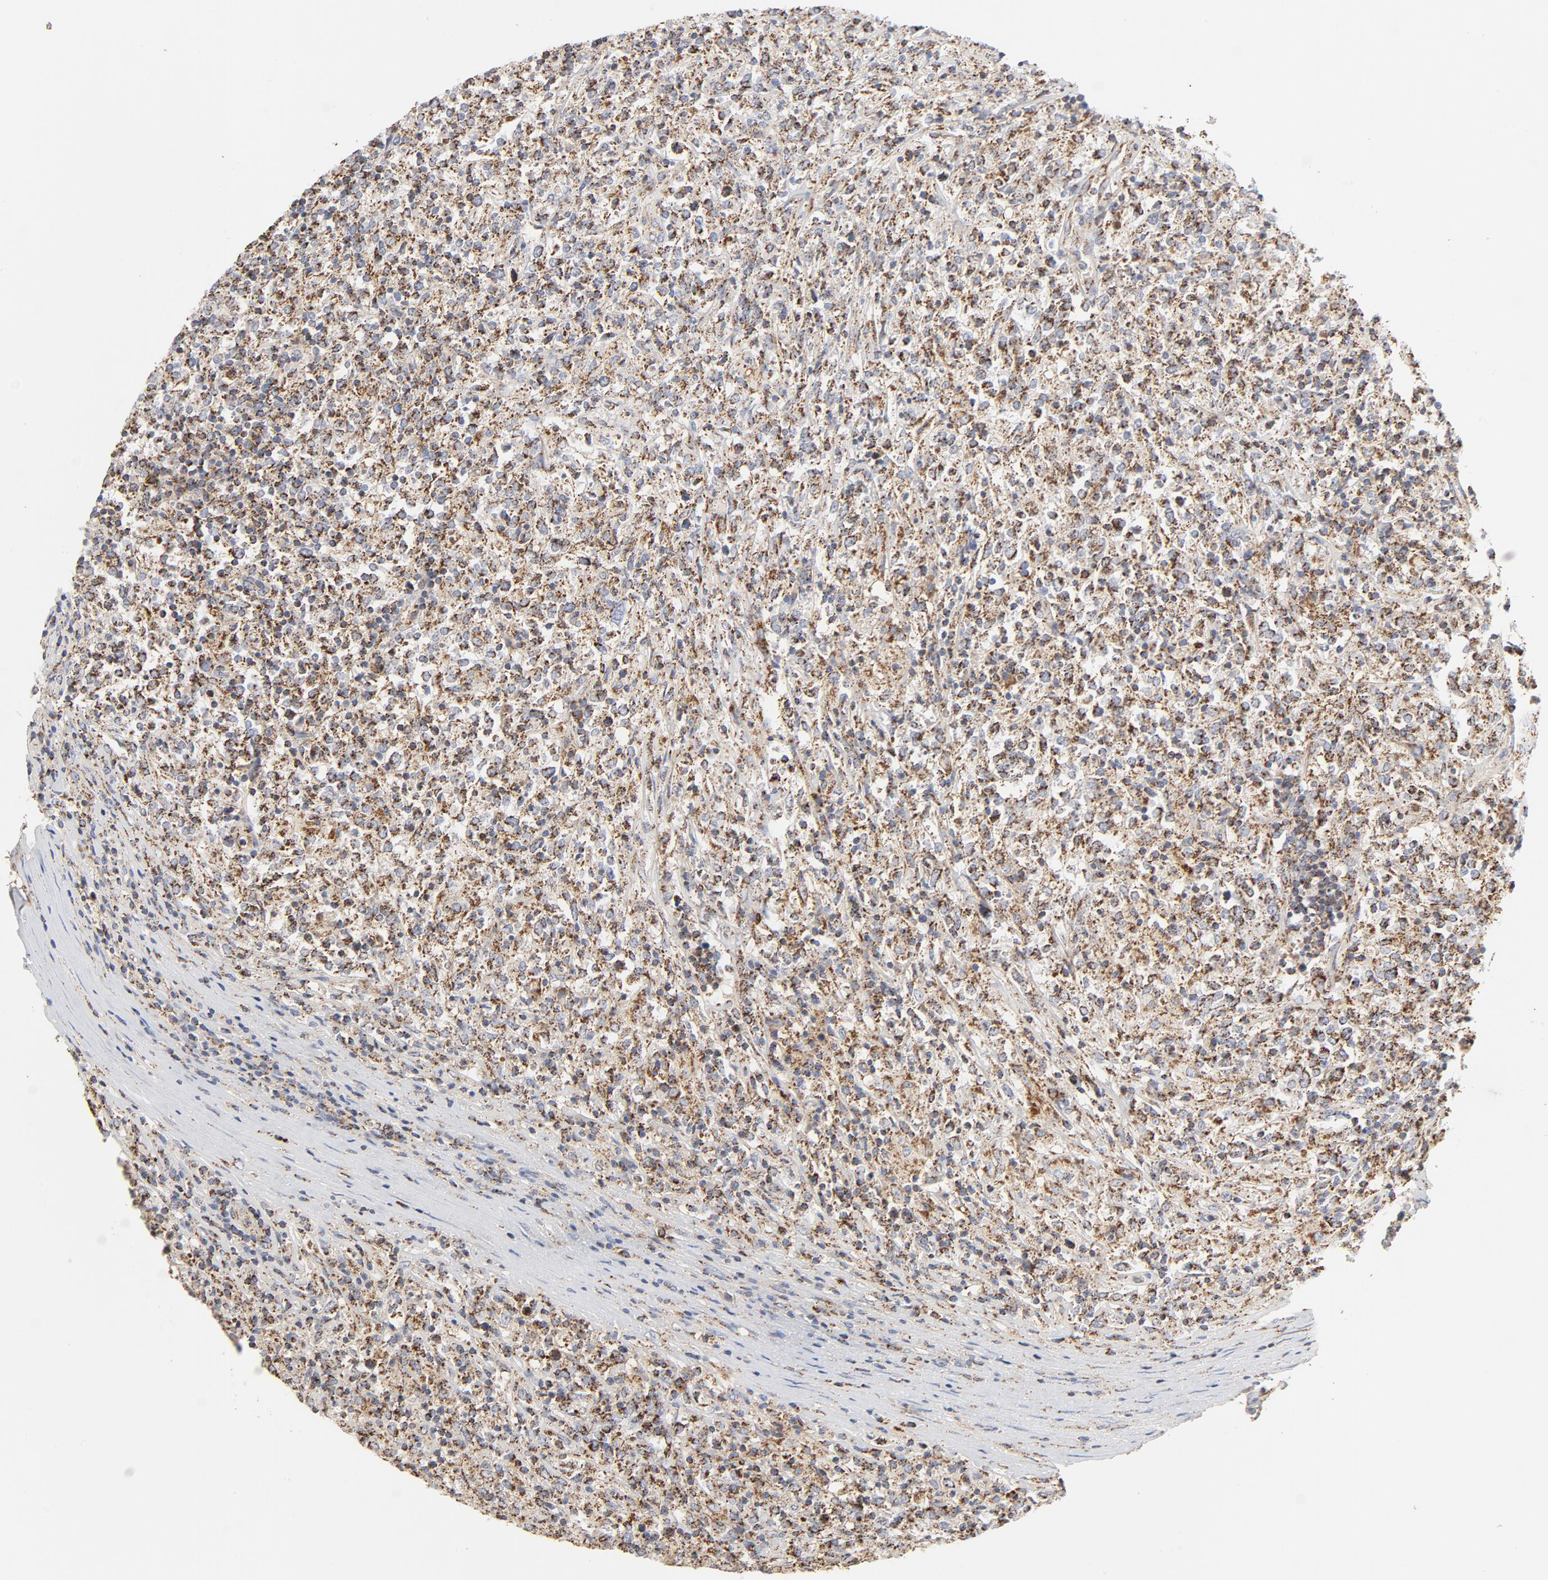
{"staining": {"intensity": "strong", "quantity": ">75%", "location": "cytoplasmic/membranous"}, "tissue": "lymphoma", "cell_type": "Tumor cells", "image_type": "cancer", "snomed": [{"axis": "morphology", "description": "Malignant lymphoma, non-Hodgkin's type, High grade"}, {"axis": "topography", "description": "Lymph node"}], "caption": "Human malignant lymphoma, non-Hodgkin's type (high-grade) stained with a brown dye reveals strong cytoplasmic/membranous positive positivity in approximately >75% of tumor cells.", "gene": "PCNX4", "patient": {"sex": "female", "age": 84}}